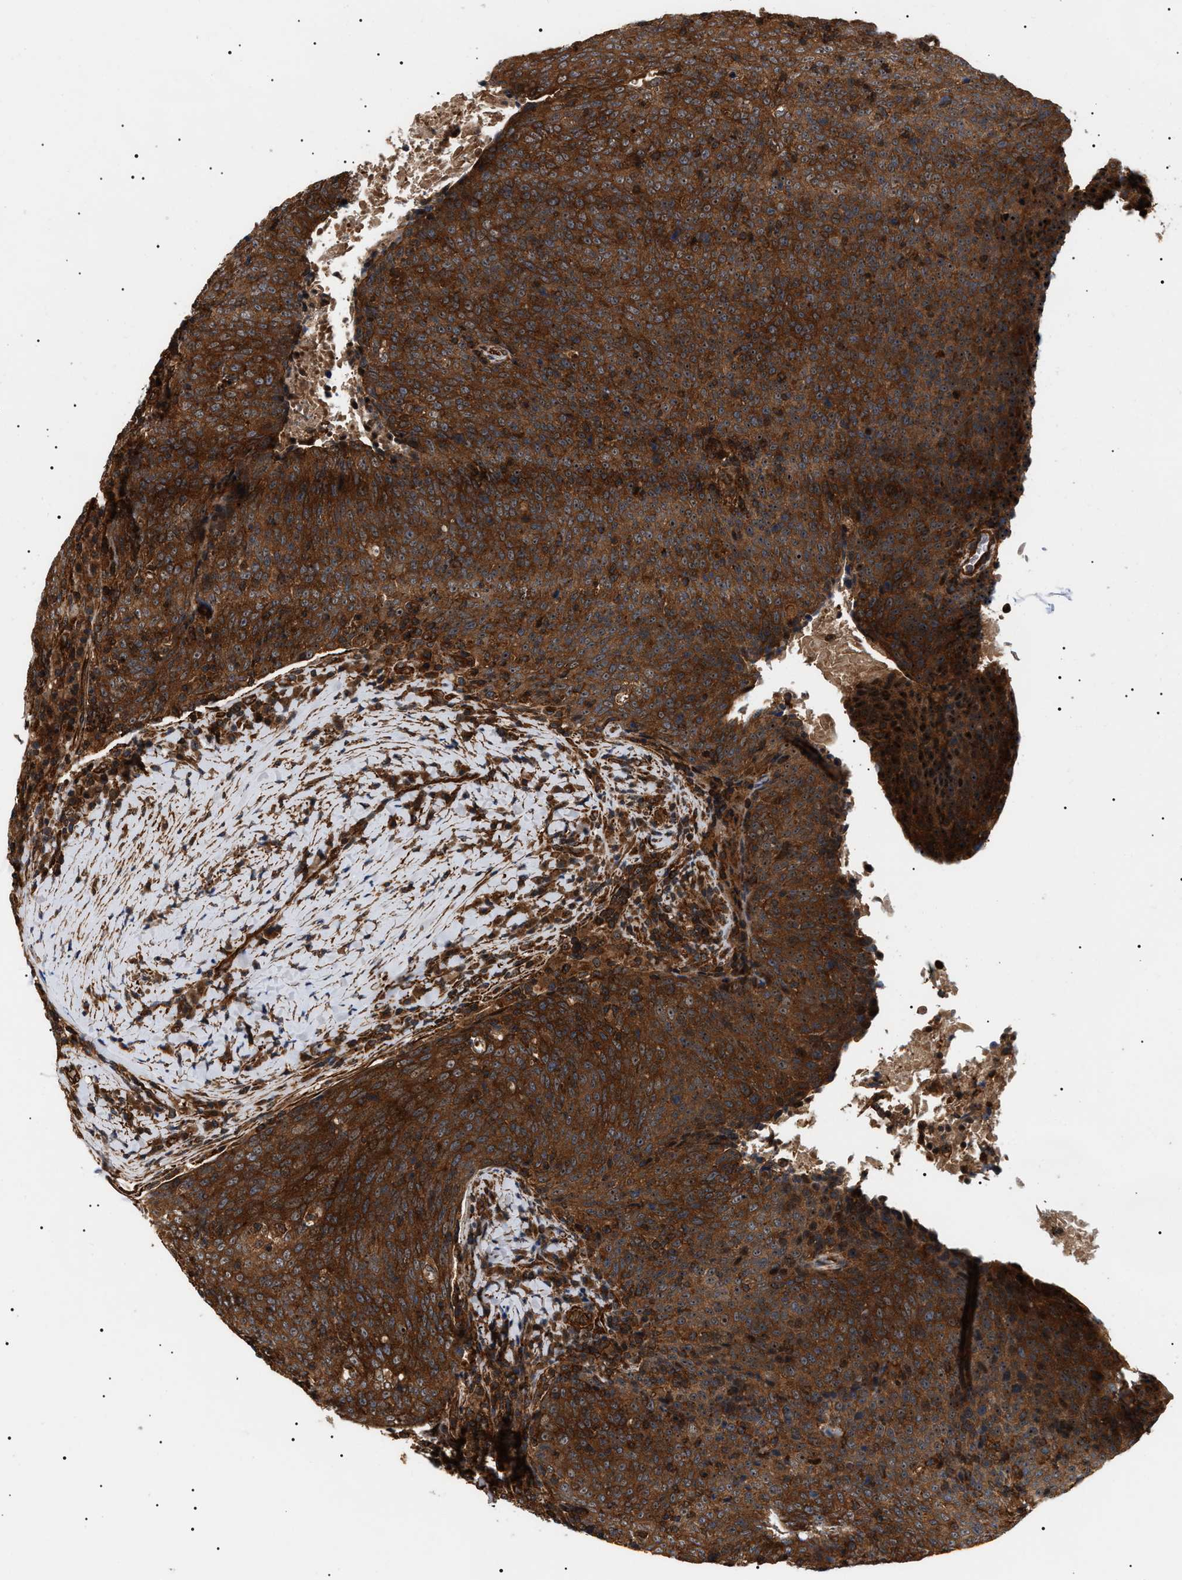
{"staining": {"intensity": "strong", "quantity": ">75%", "location": "cytoplasmic/membranous"}, "tissue": "head and neck cancer", "cell_type": "Tumor cells", "image_type": "cancer", "snomed": [{"axis": "morphology", "description": "Squamous cell carcinoma, NOS"}, {"axis": "morphology", "description": "Squamous cell carcinoma, metastatic, NOS"}, {"axis": "topography", "description": "Lymph node"}, {"axis": "topography", "description": "Head-Neck"}], "caption": "Immunohistochemistry of squamous cell carcinoma (head and neck) shows high levels of strong cytoplasmic/membranous staining in approximately >75% of tumor cells.", "gene": "SH3GLB2", "patient": {"sex": "male", "age": 62}}